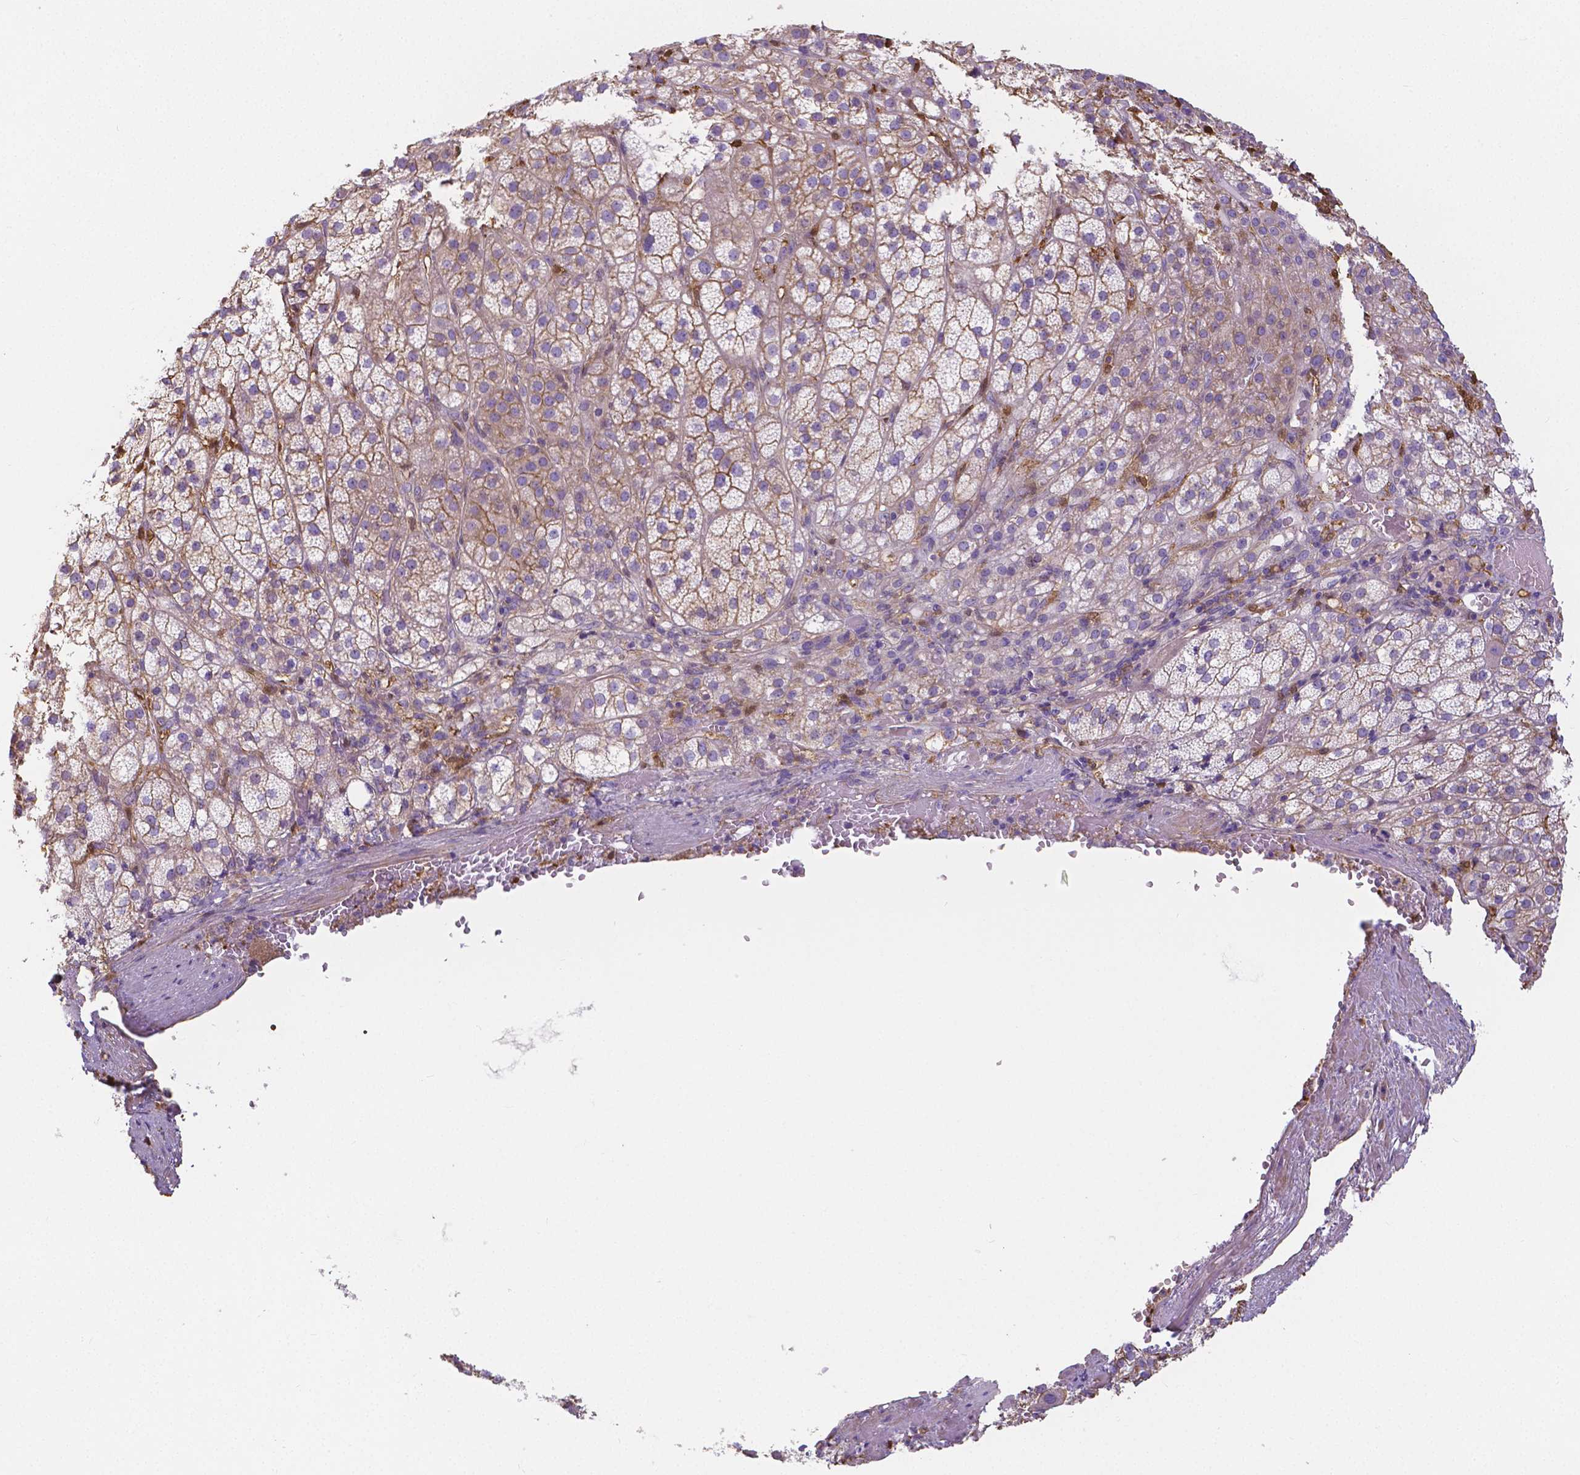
{"staining": {"intensity": "moderate", "quantity": "25%-75%", "location": "cytoplasmic/membranous"}, "tissue": "adrenal gland", "cell_type": "Glandular cells", "image_type": "normal", "snomed": [{"axis": "morphology", "description": "Normal tissue, NOS"}, {"axis": "topography", "description": "Adrenal gland"}], "caption": "Brown immunohistochemical staining in normal adrenal gland demonstrates moderate cytoplasmic/membranous staining in about 25%-75% of glandular cells.", "gene": "CRMP1", "patient": {"sex": "female", "age": 60}}